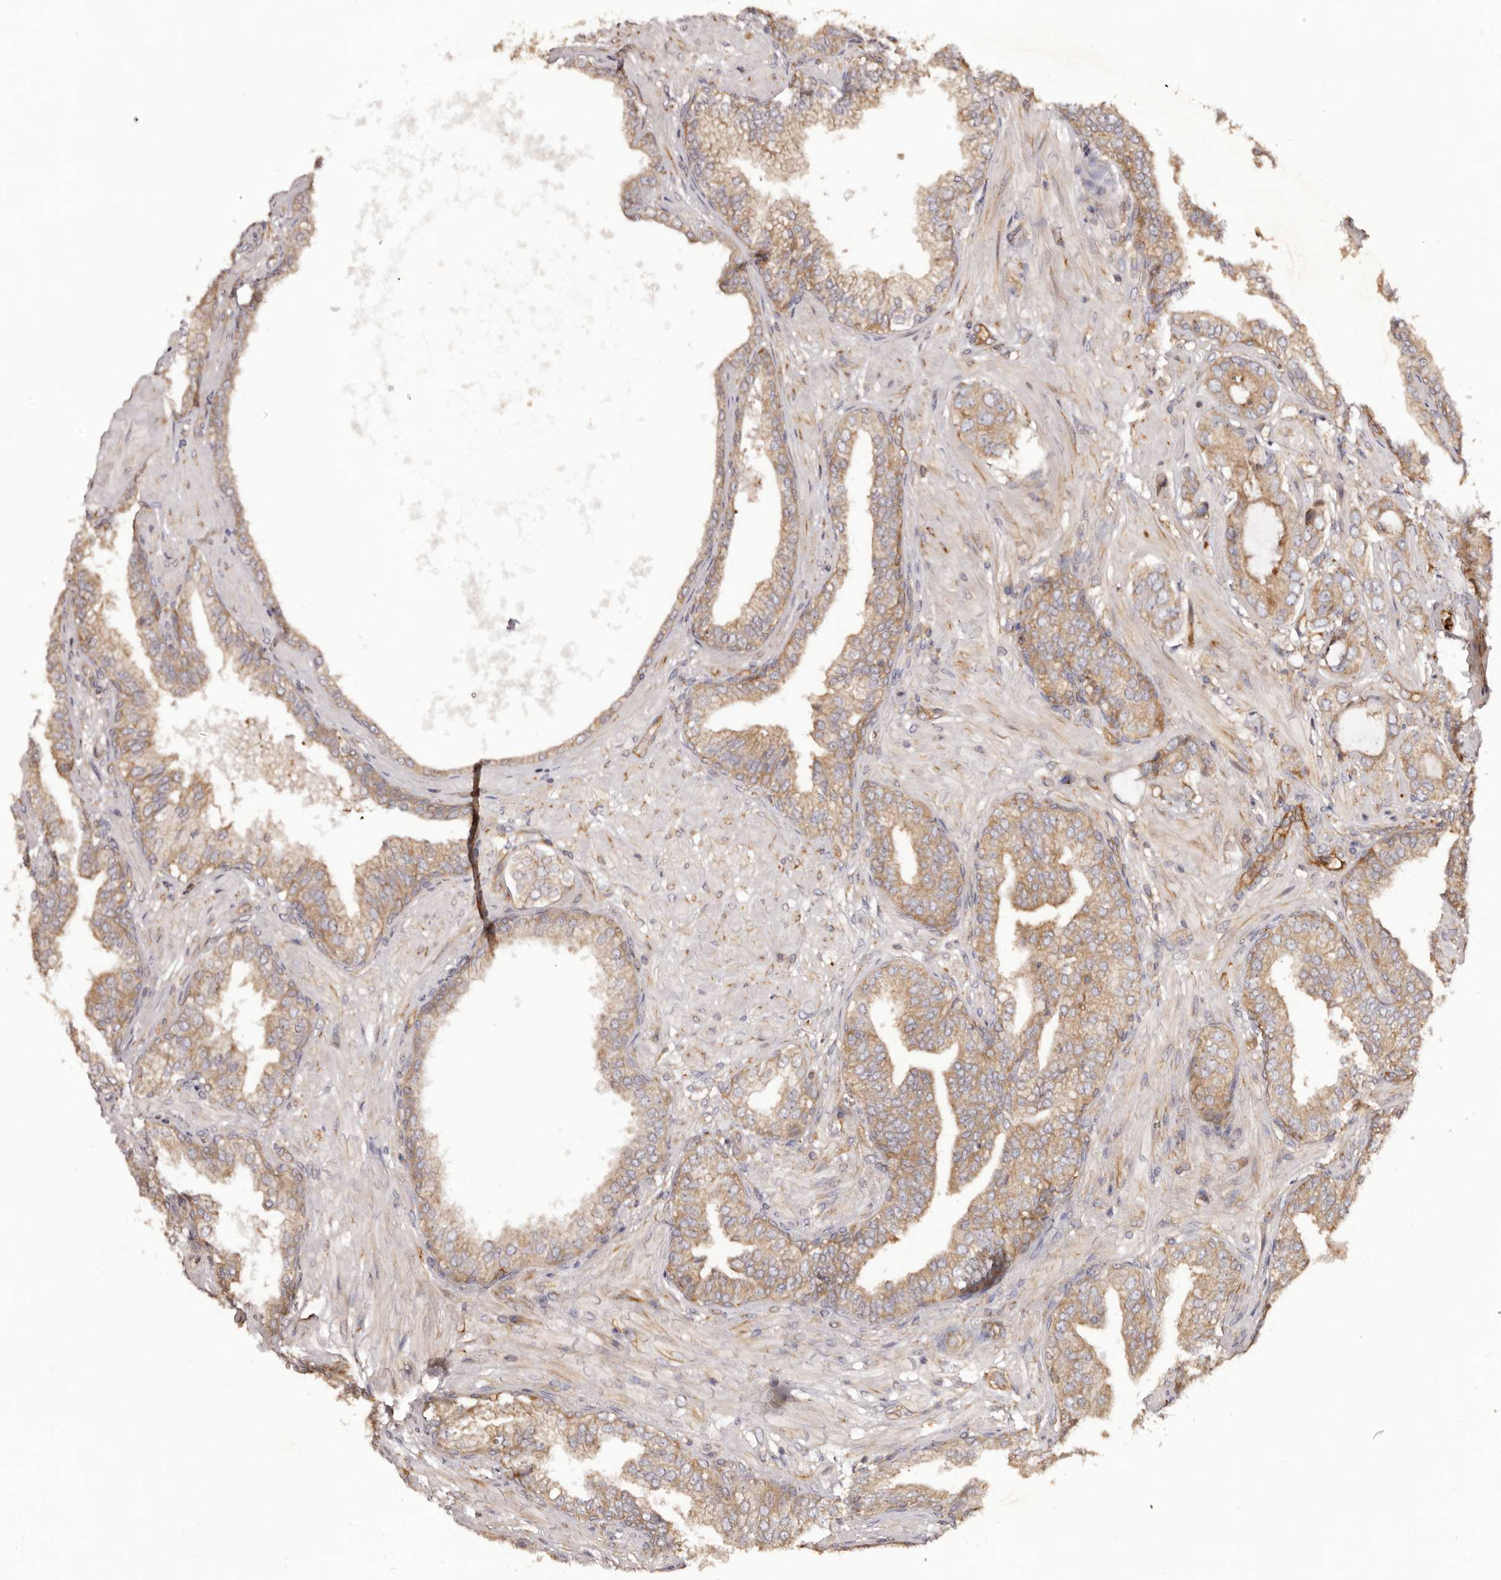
{"staining": {"intensity": "moderate", "quantity": ">75%", "location": "cytoplasmic/membranous"}, "tissue": "prostate cancer", "cell_type": "Tumor cells", "image_type": "cancer", "snomed": [{"axis": "morphology", "description": "Adenocarcinoma, High grade"}, {"axis": "topography", "description": "Prostate"}], "caption": "Protein positivity by immunohistochemistry demonstrates moderate cytoplasmic/membranous expression in about >75% of tumor cells in prostate cancer (high-grade adenocarcinoma).", "gene": "RPS6", "patient": {"sex": "male", "age": 59}}